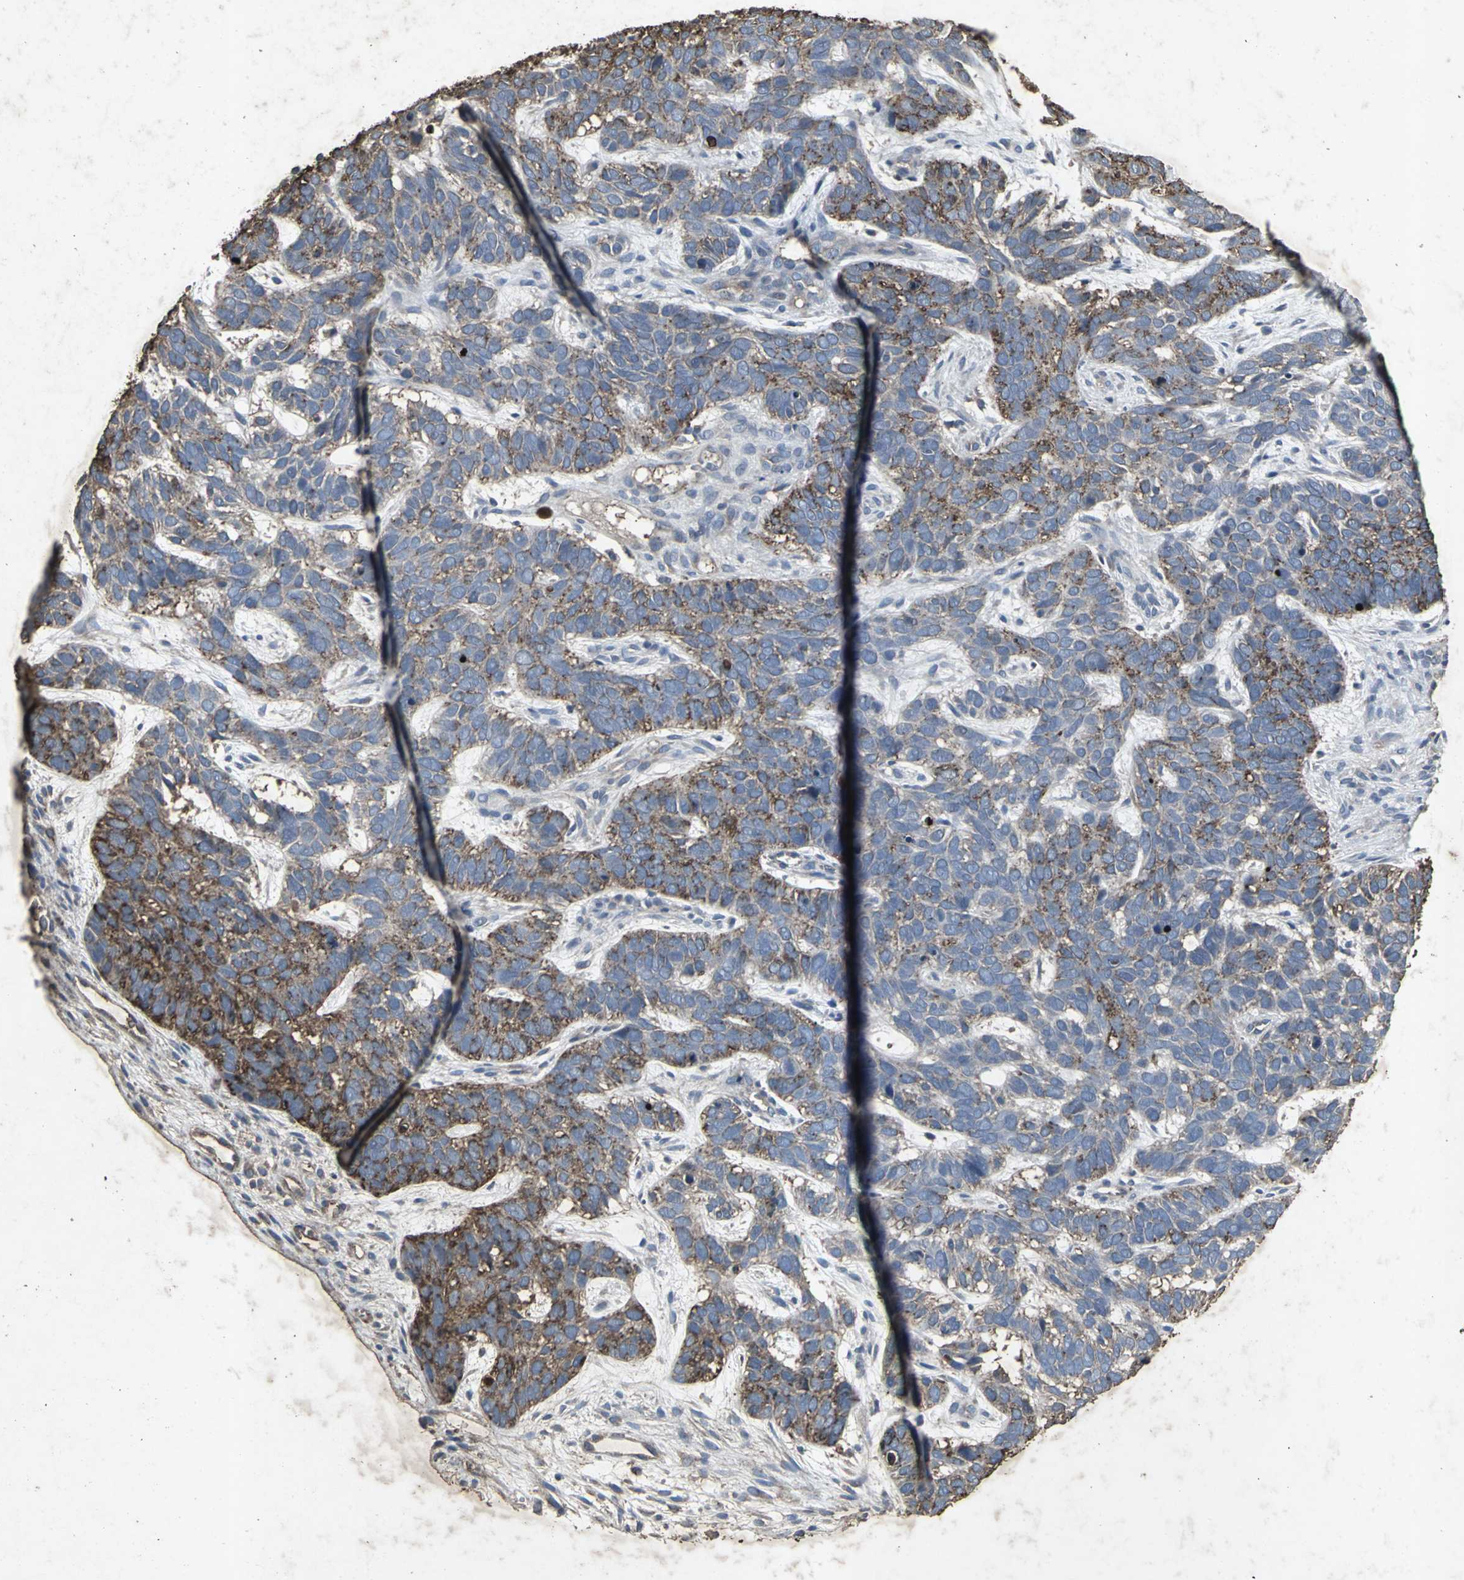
{"staining": {"intensity": "strong", "quantity": "25%-75%", "location": "cytoplasmic/membranous"}, "tissue": "skin cancer", "cell_type": "Tumor cells", "image_type": "cancer", "snomed": [{"axis": "morphology", "description": "Basal cell carcinoma"}, {"axis": "topography", "description": "Skin"}], "caption": "Human skin cancer (basal cell carcinoma) stained with a brown dye reveals strong cytoplasmic/membranous positive staining in approximately 25%-75% of tumor cells.", "gene": "CCR9", "patient": {"sex": "male", "age": 87}}